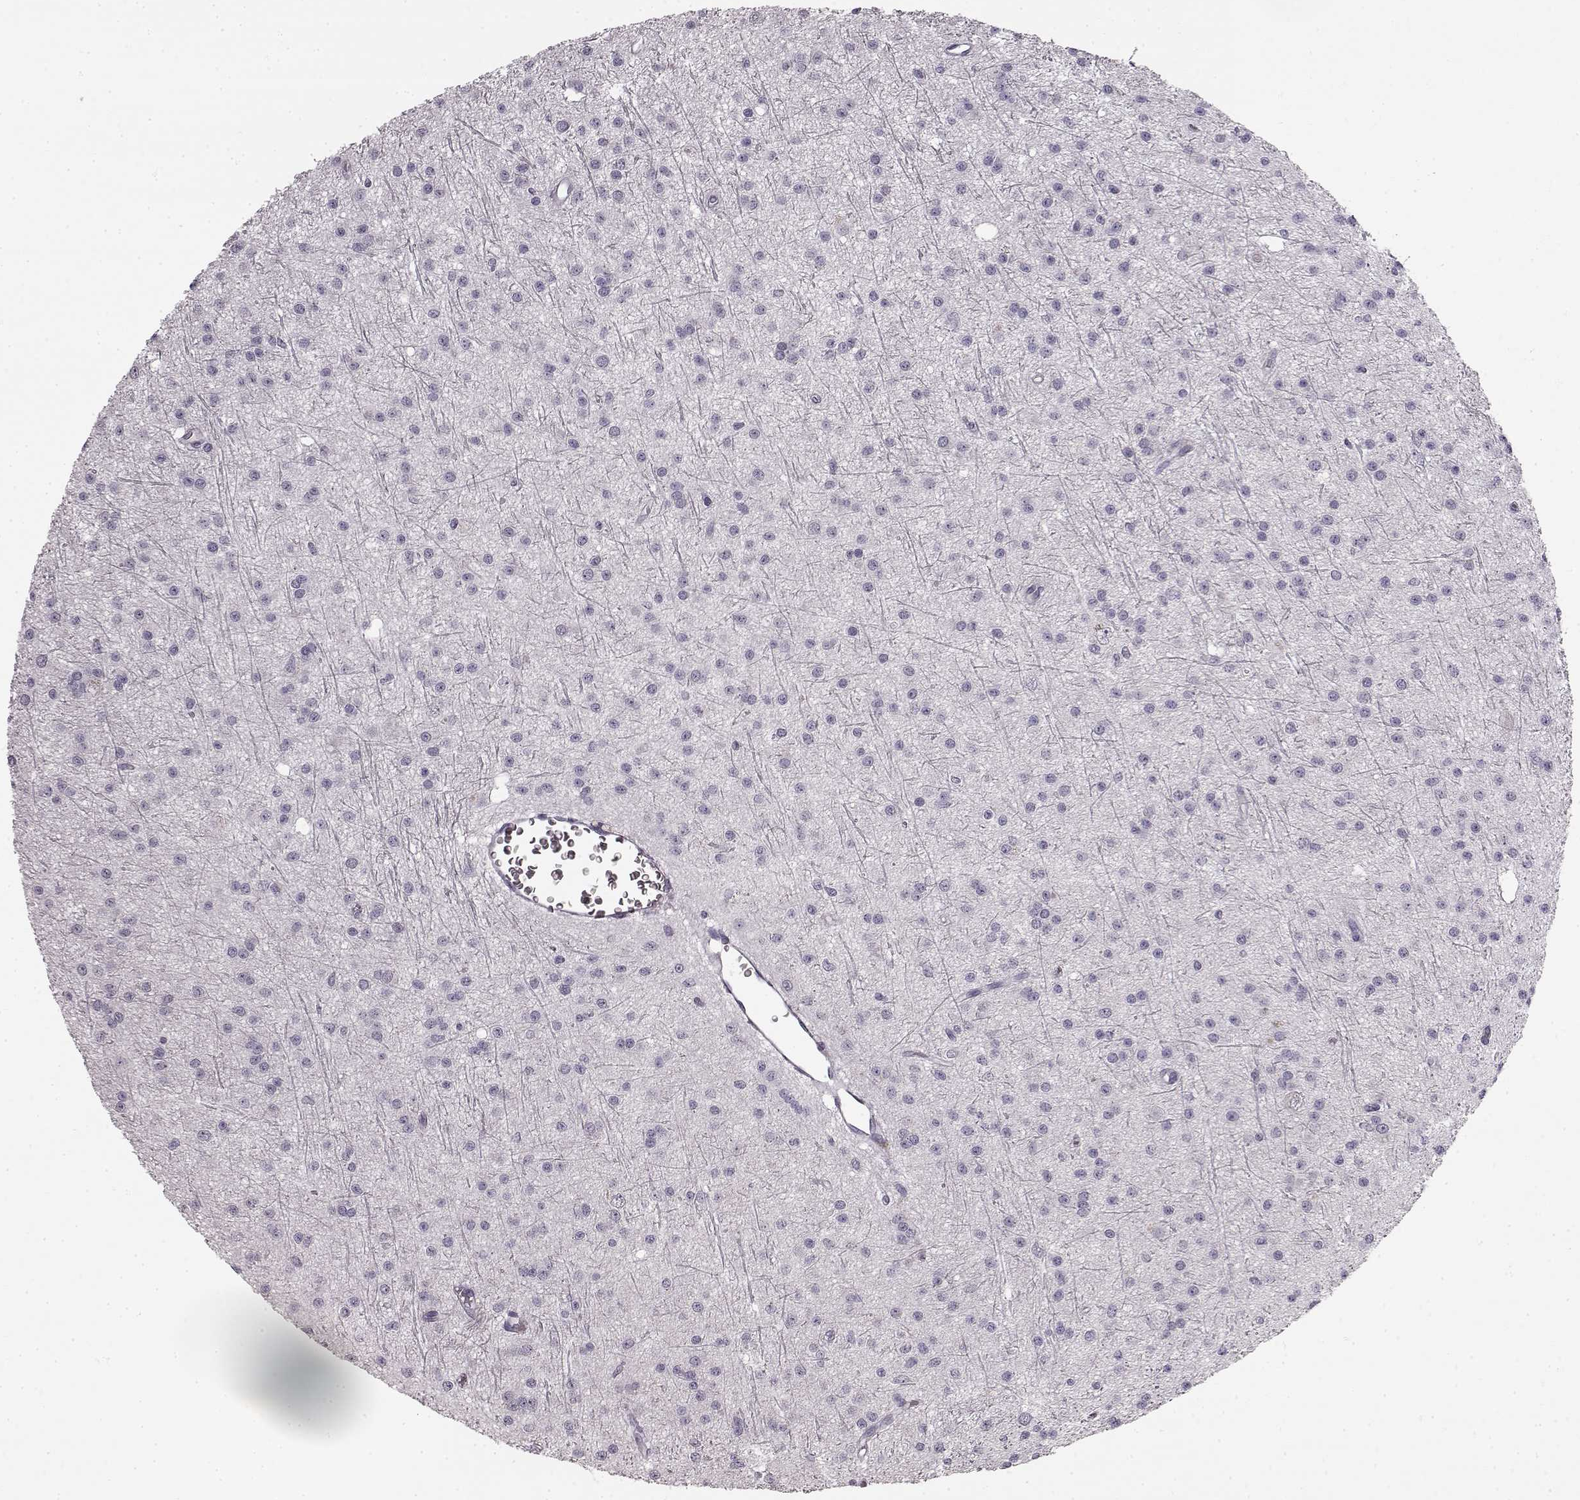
{"staining": {"intensity": "negative", "quantity": "none", "location": "none"}, "tissue": "glioma", "cell_type": "Tumor cells", "image_type": "cancer", "snomed": [{"axis": "morphology", "description": "Glioma, malignant, Low grade"}, {"axis": "topography", "description": "Brain"}], "caption": "Image shows no significant protein positivity in tumor cells of glioma.", "gene": "KRT85", "patient": {"sex": "male", "age": 27}}